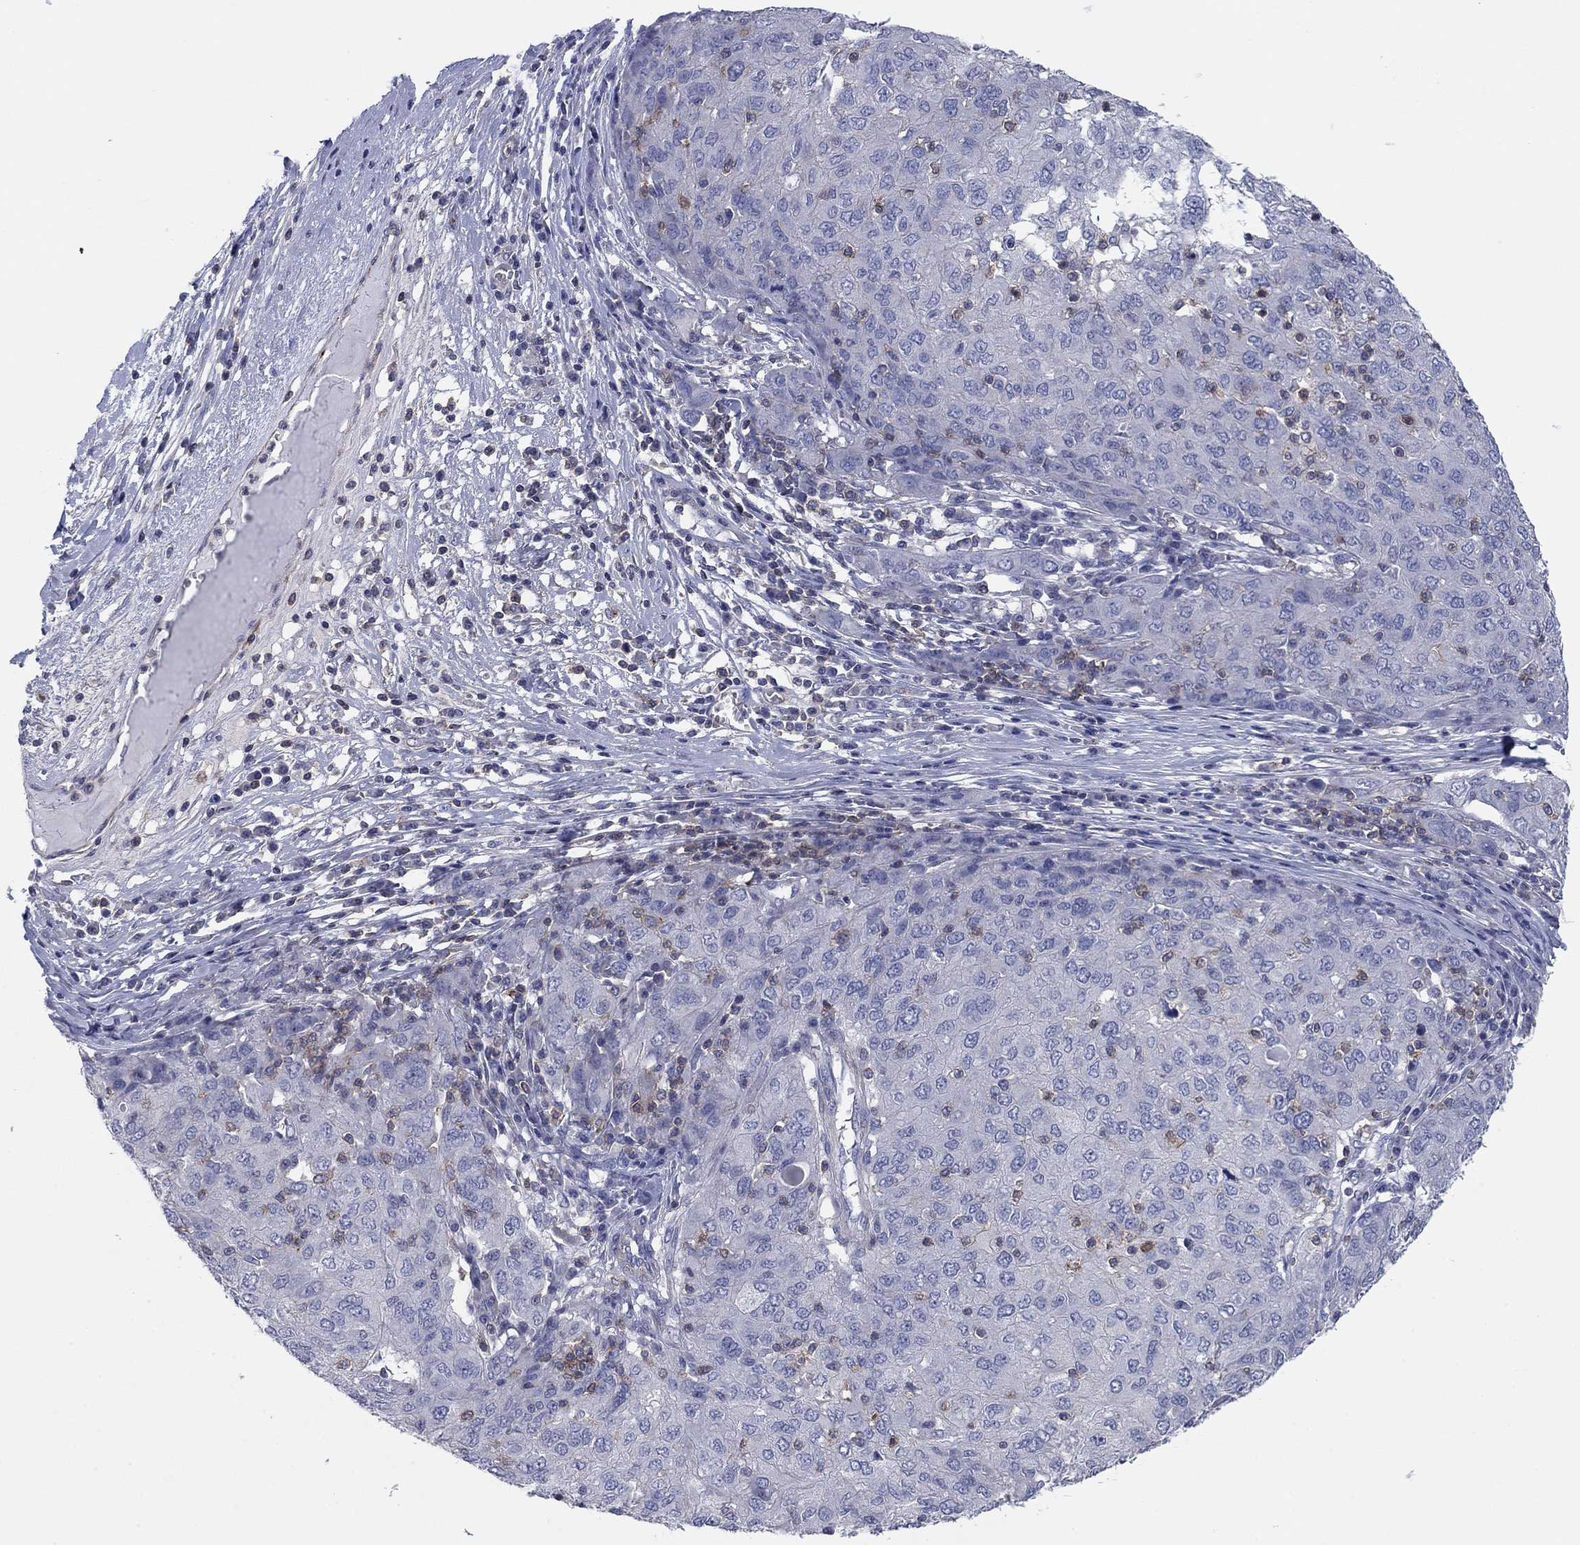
{"staining": {"intensity": "negative", "quantity": "none", "location": "none"}, "tissue": "ovarian cancer", "cell_type": "Tumor cells", "image_type": "cancer", "snomed": [{"axis": "morphology", "description": "Carcinoma, endometroid"}, {"axis": "topography", "description": "Ovary"}], "caption": "Immunohistochemistry micrograph of neoplastic tissue: human ovarian cancer (endometroid carcinoma) stained with DAB shows no significant protein positivity in tumor cells.", "gene": "PSD4", "patient": {"sex": "female", "age": 50}}